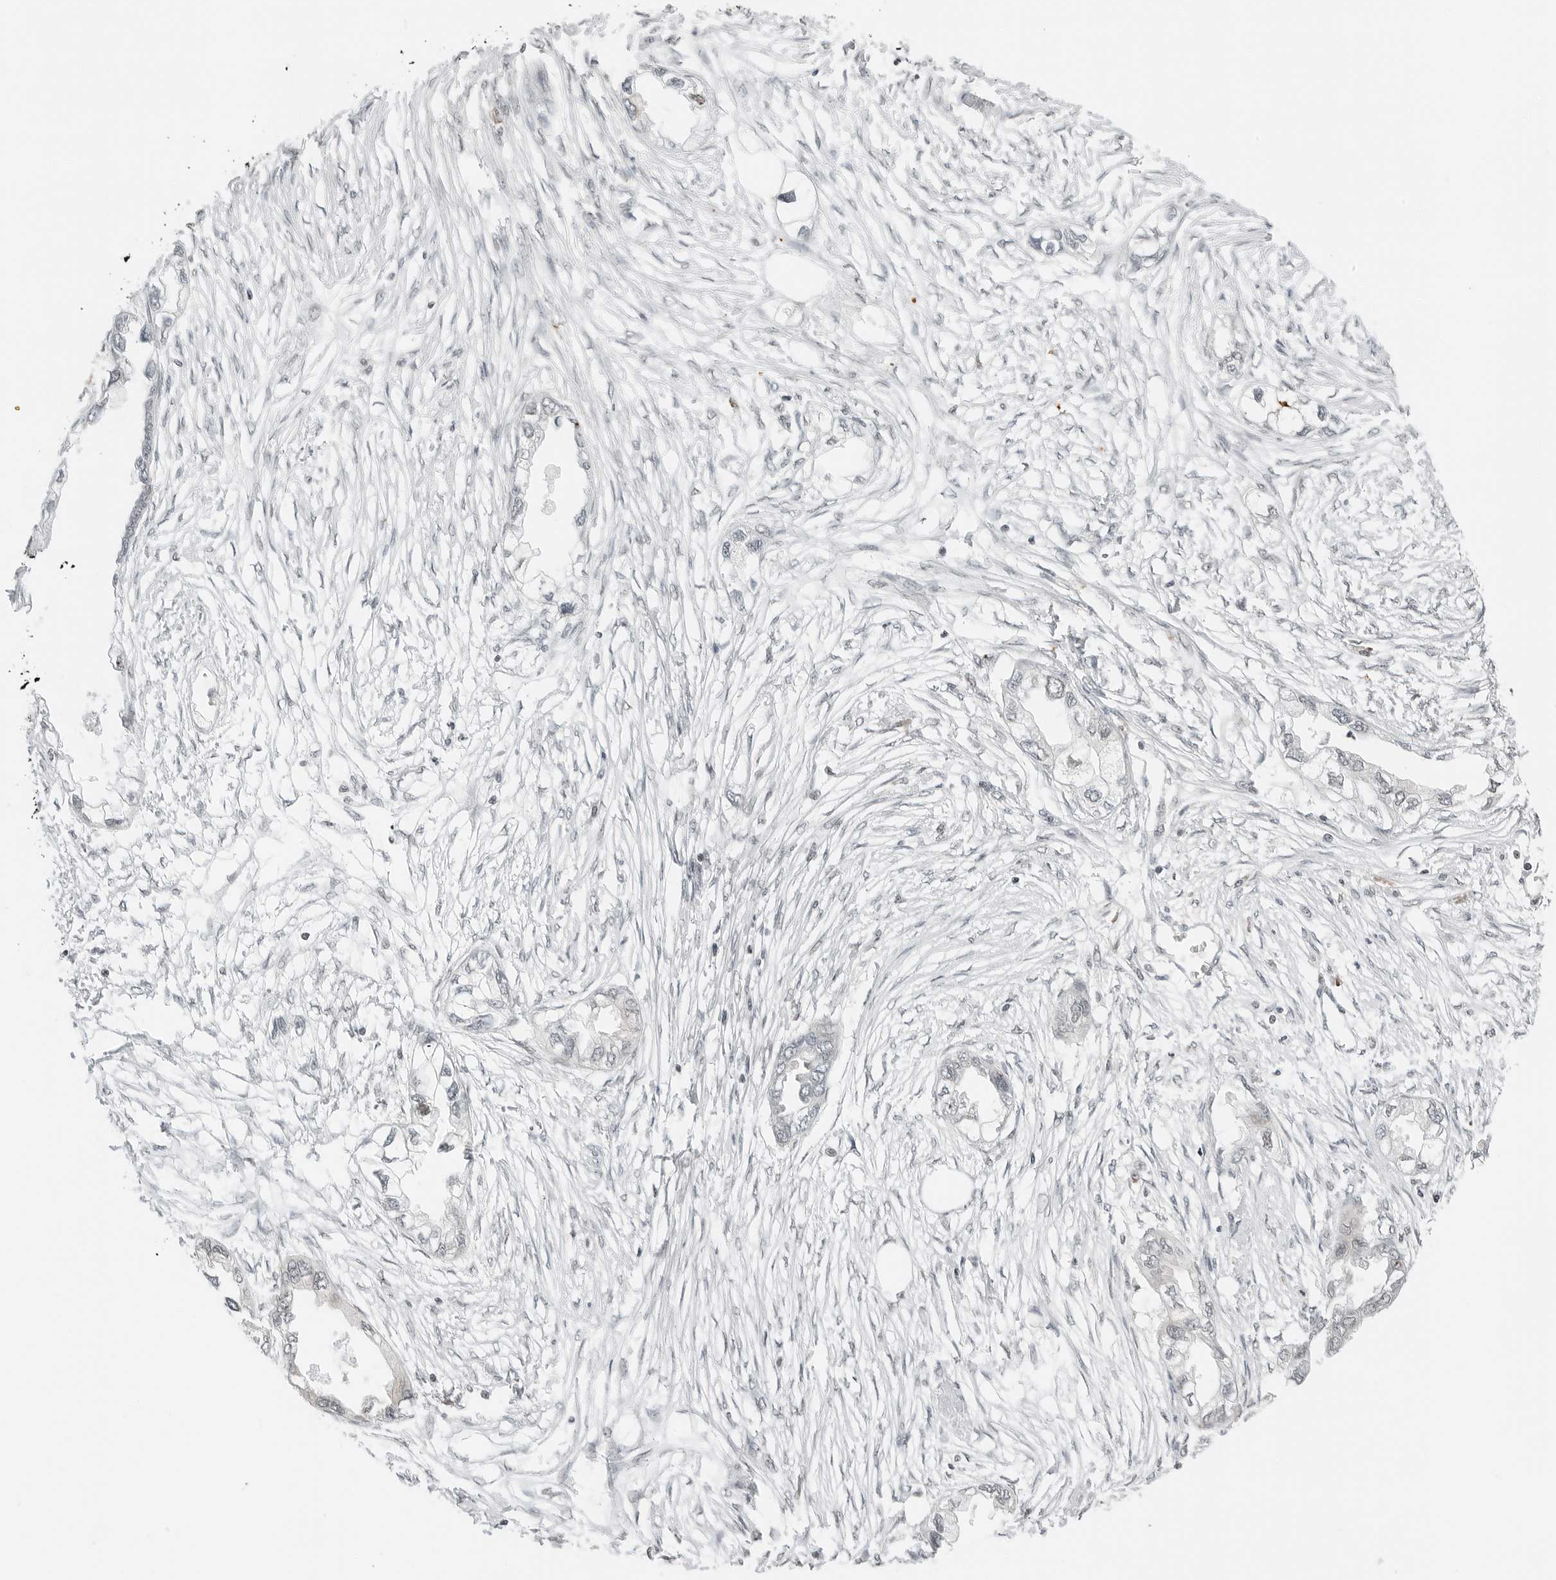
{"staining": {"intensity": "negative", "quantity": "none", "location": "none"}, "tissue": "endometrial cancer", "cell_type": "Tumor cells", "image_type": "cancer", "snomed": [{"axis": "morphology", "description": "Adenocarcinoma, NOS"}, {"axis": "morphology", "description": "Adenocarcinoma, metastatic, NOS"}, {"axis": "topography", "description": "Adipose tissue"}, {"axis": "topography", "description": "Endometrium"}], "caption": "Immunohistochemistry (IHC) micrograph of neoplastic tissue: metastatic adenocarcinoma (endometrial) stained with DAB (3,3'-diaminobenzidine) shows no significant protein positivity in tumor cells.", "gene": "CRTC2", "patient": {"sex": "female", "age": 67}}